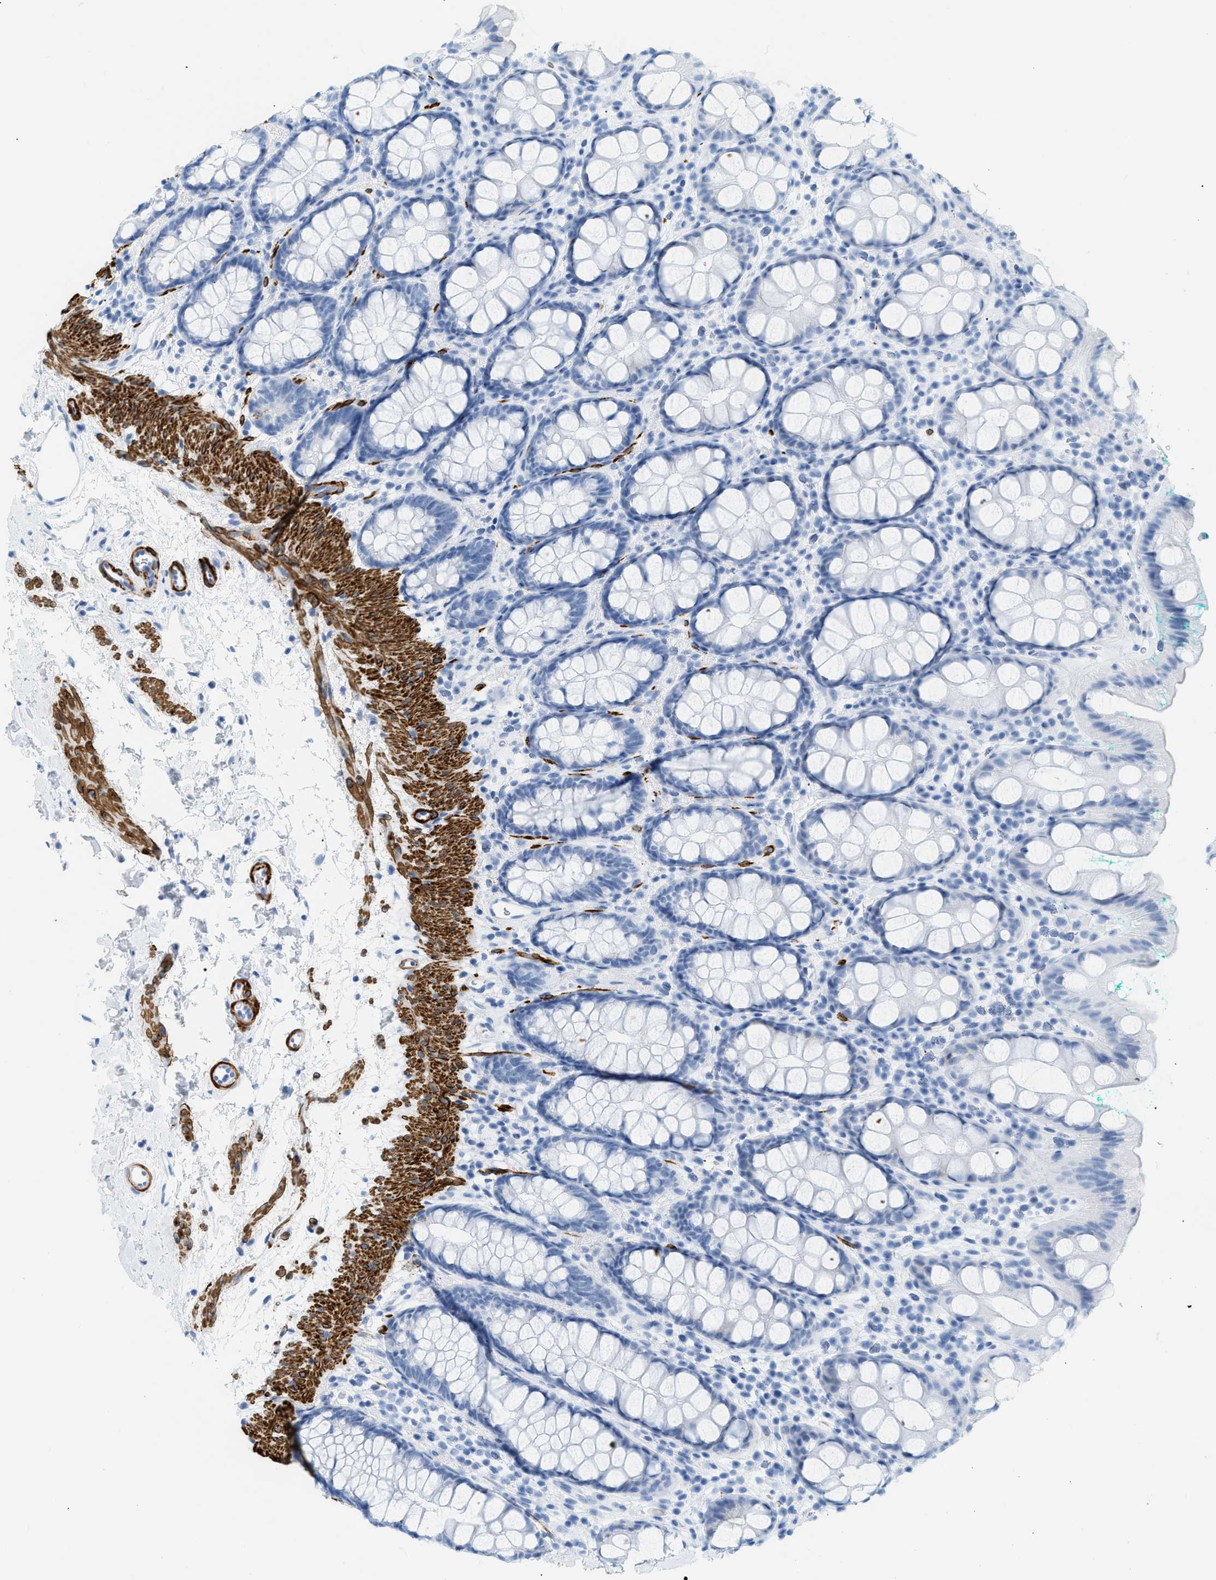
{"staining": {"intensity": "negative", "quantity": "none", "location": "none"}, "tissue": "rectum", "cell_type": "Glandular cells", "image_type": "normal", "snomed": [{"axis": "morphology", "description": "Normal tissue, NOS"}, {"axis": "topography", "description": "Rectum"}], "caption": "Glandular cells show no significant protein staining in normal rectum. (DAB immunohistochemistry visualized using brightfield microscopy, high magnification).", "gene": "DES", "patient": {"sex": "female", "age": 65}}